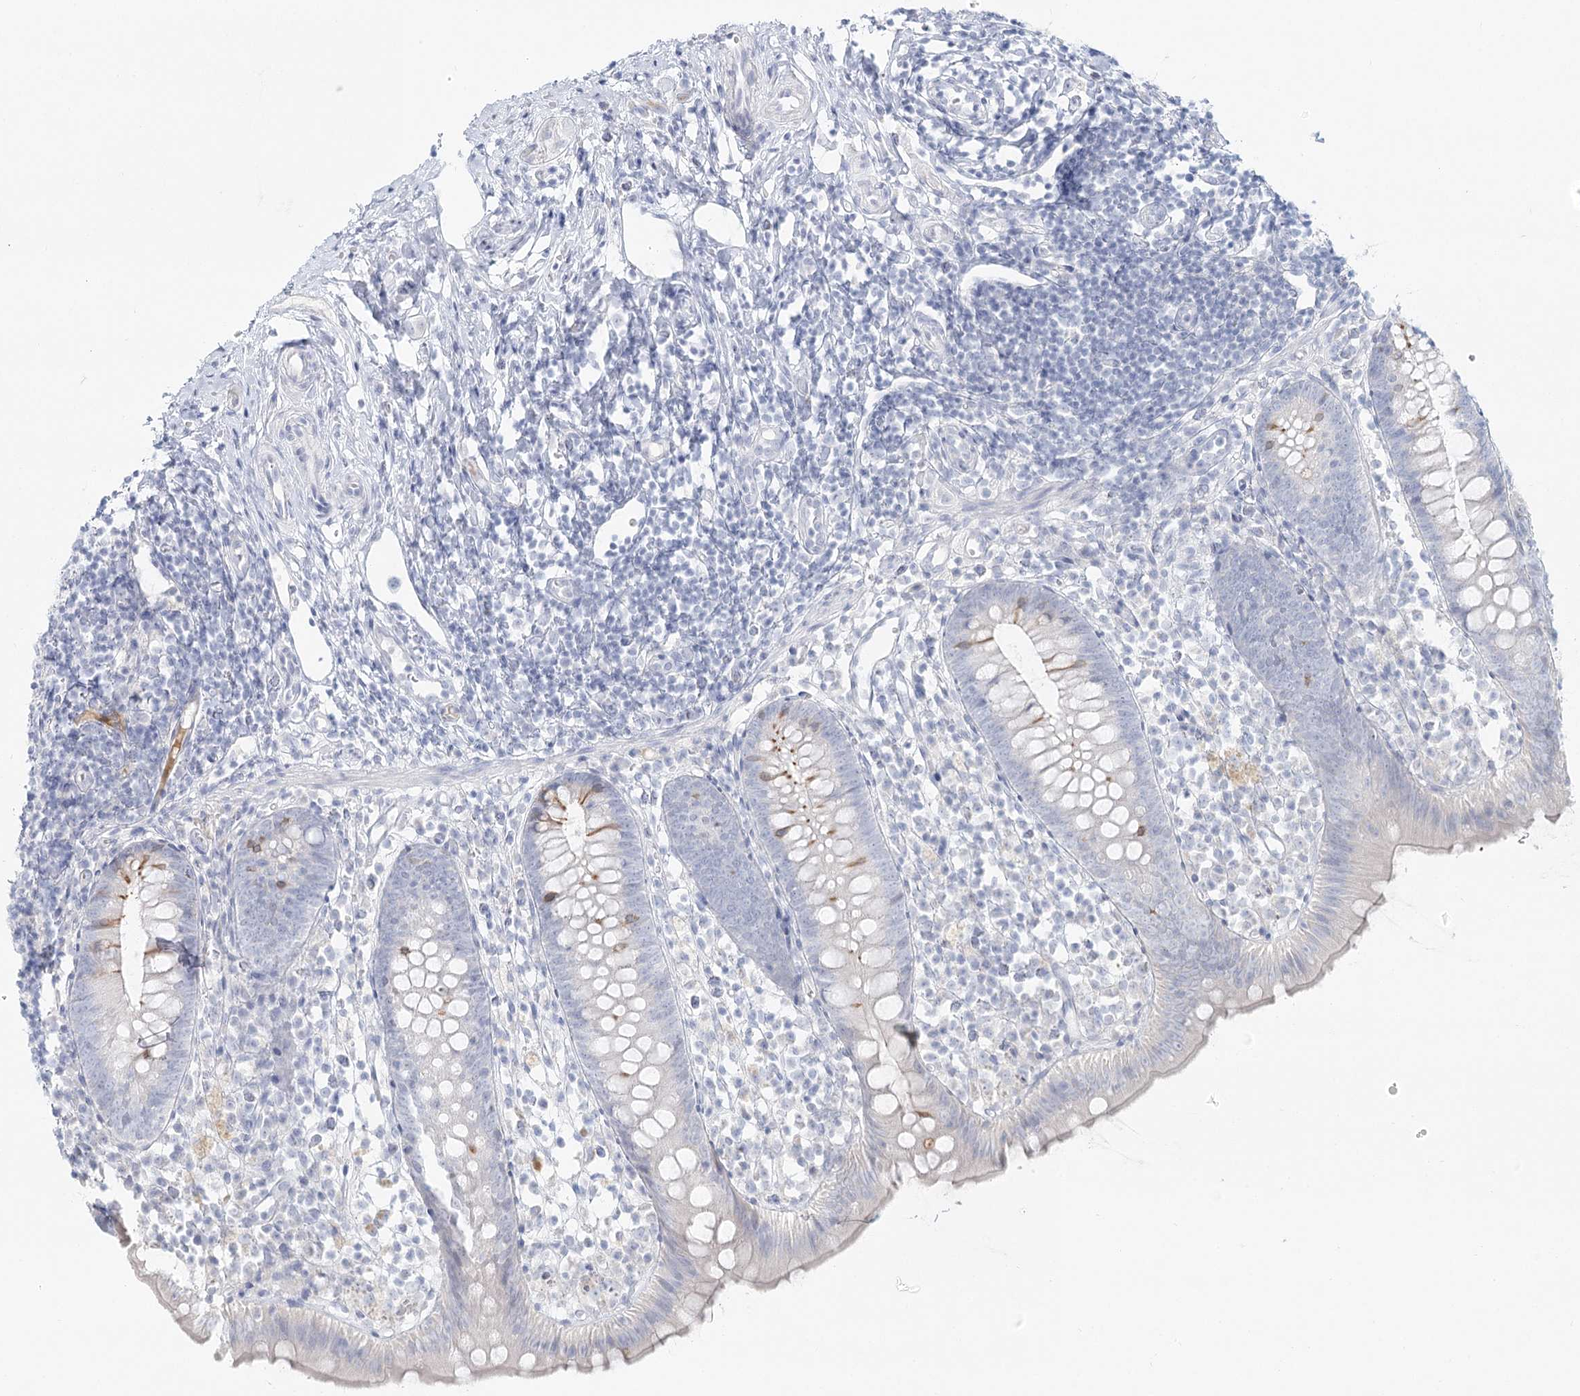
{"staining": {"intensity": "moderate", "quantity": "<25%", "location": "cytoplasmic/membranous"}, "tissue": "appendix", "cell_type": "Glandular cells", "image_type": "normal", "snomed": [{"axis": "morphology", "description": "Normal tissue, NOS"}, {"axis": "topography", "description": "Appendix"}], "caption": "A high-resolution photomicrograph shows IHC staining of benign appendix, which reveals moderate cytoplasmic/membranous staining in approximately <25% of glandular cells.", "gene": "DMGDH", "patient": {"sex": "female", "age": 20}}